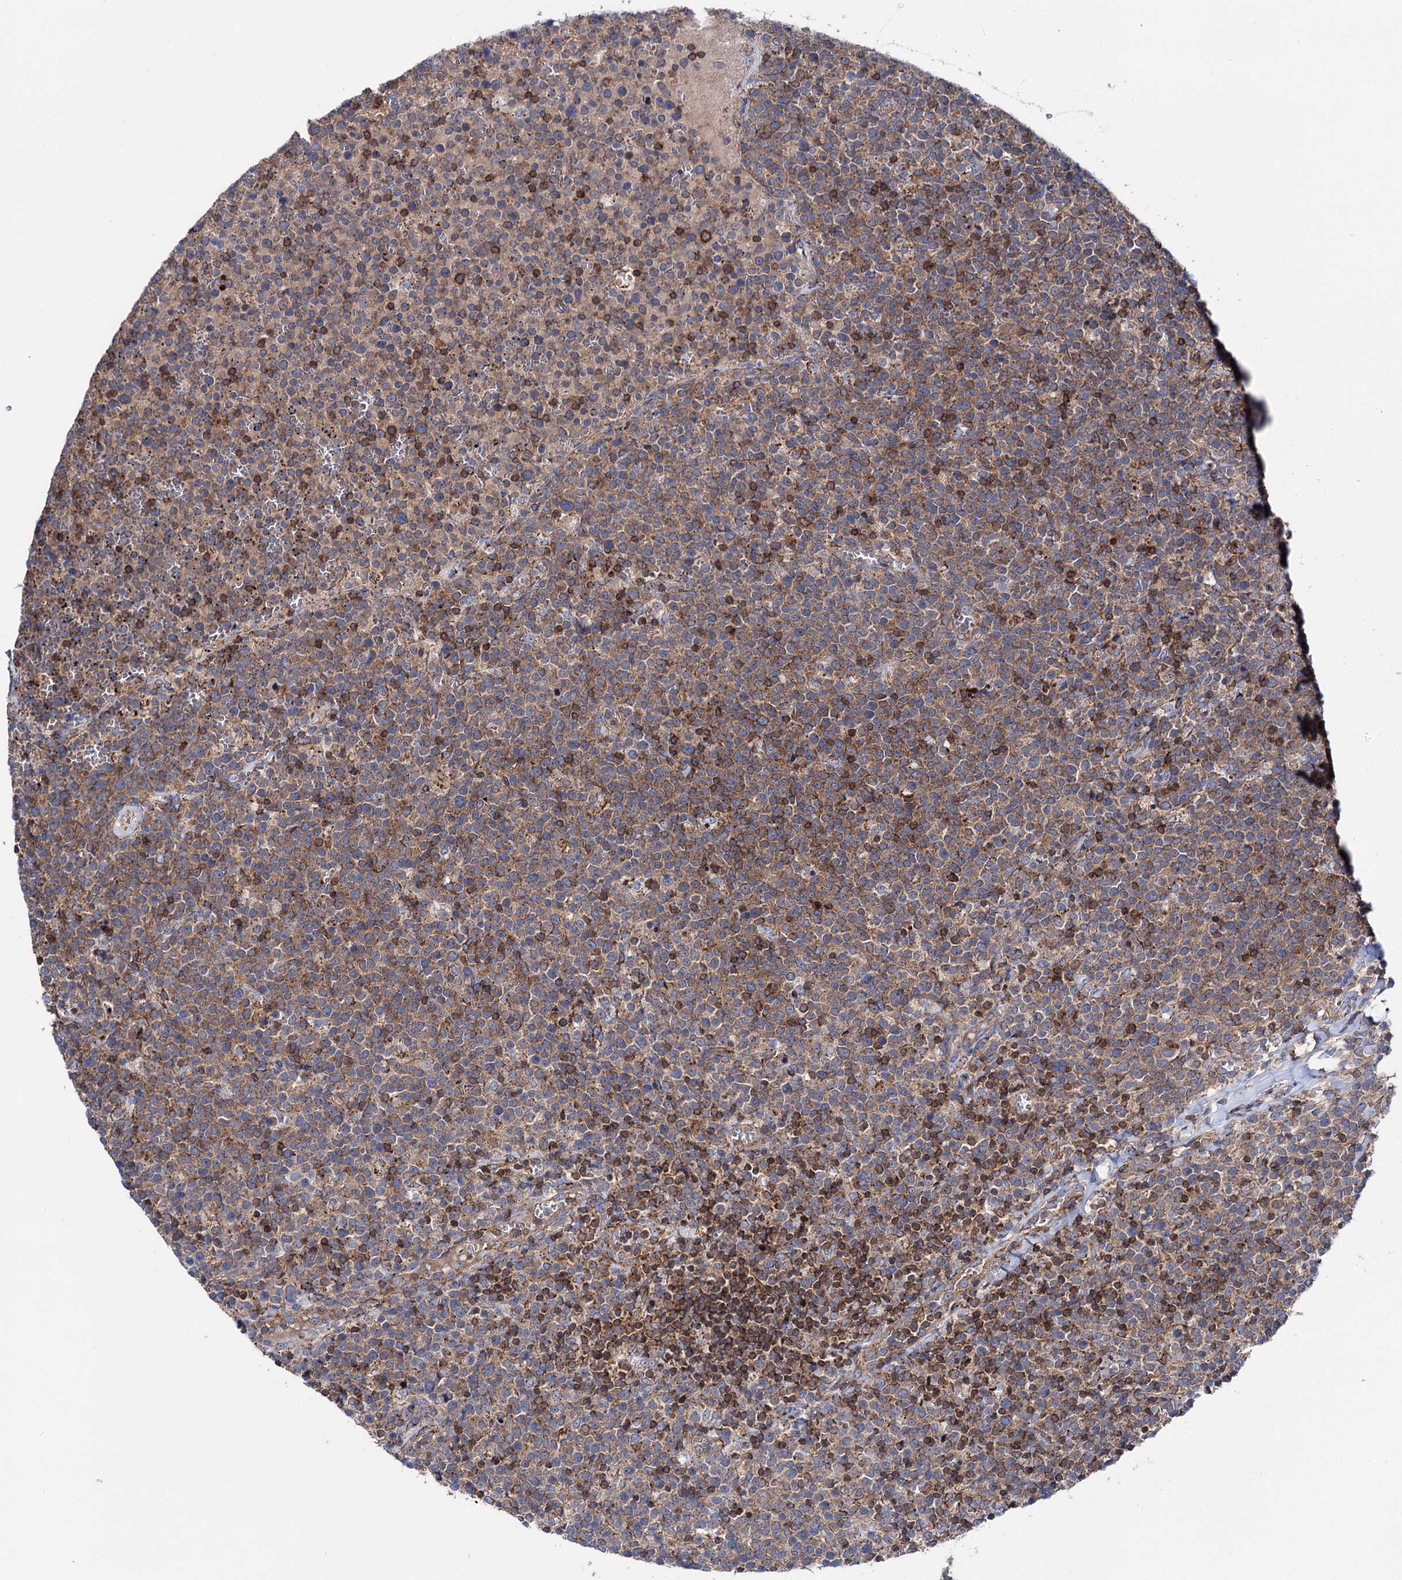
{"staining": {"intensity": "weak", "quantity": ">75%", "location": "cytoplasmic/membranous"}, "tissue": "lymphoma", "cell_type": "Tumor cells", "image_type": "cancer", "snomed": [{"axis": "morphology", "description": "Malignant lymphoma, non-Hodgkin's type, High grade"}, {"axis": "topography", "description": "Lymph node"}], "caption": "A low amount of weak cytoplasmic/membranous expression is identified in approximately >75% of tumor cells in high-grade malignant lymphoma, non-Hodgkin's type tissue.", "gene": "DEF6", "patient": {"sex": "male", "age": 61}}